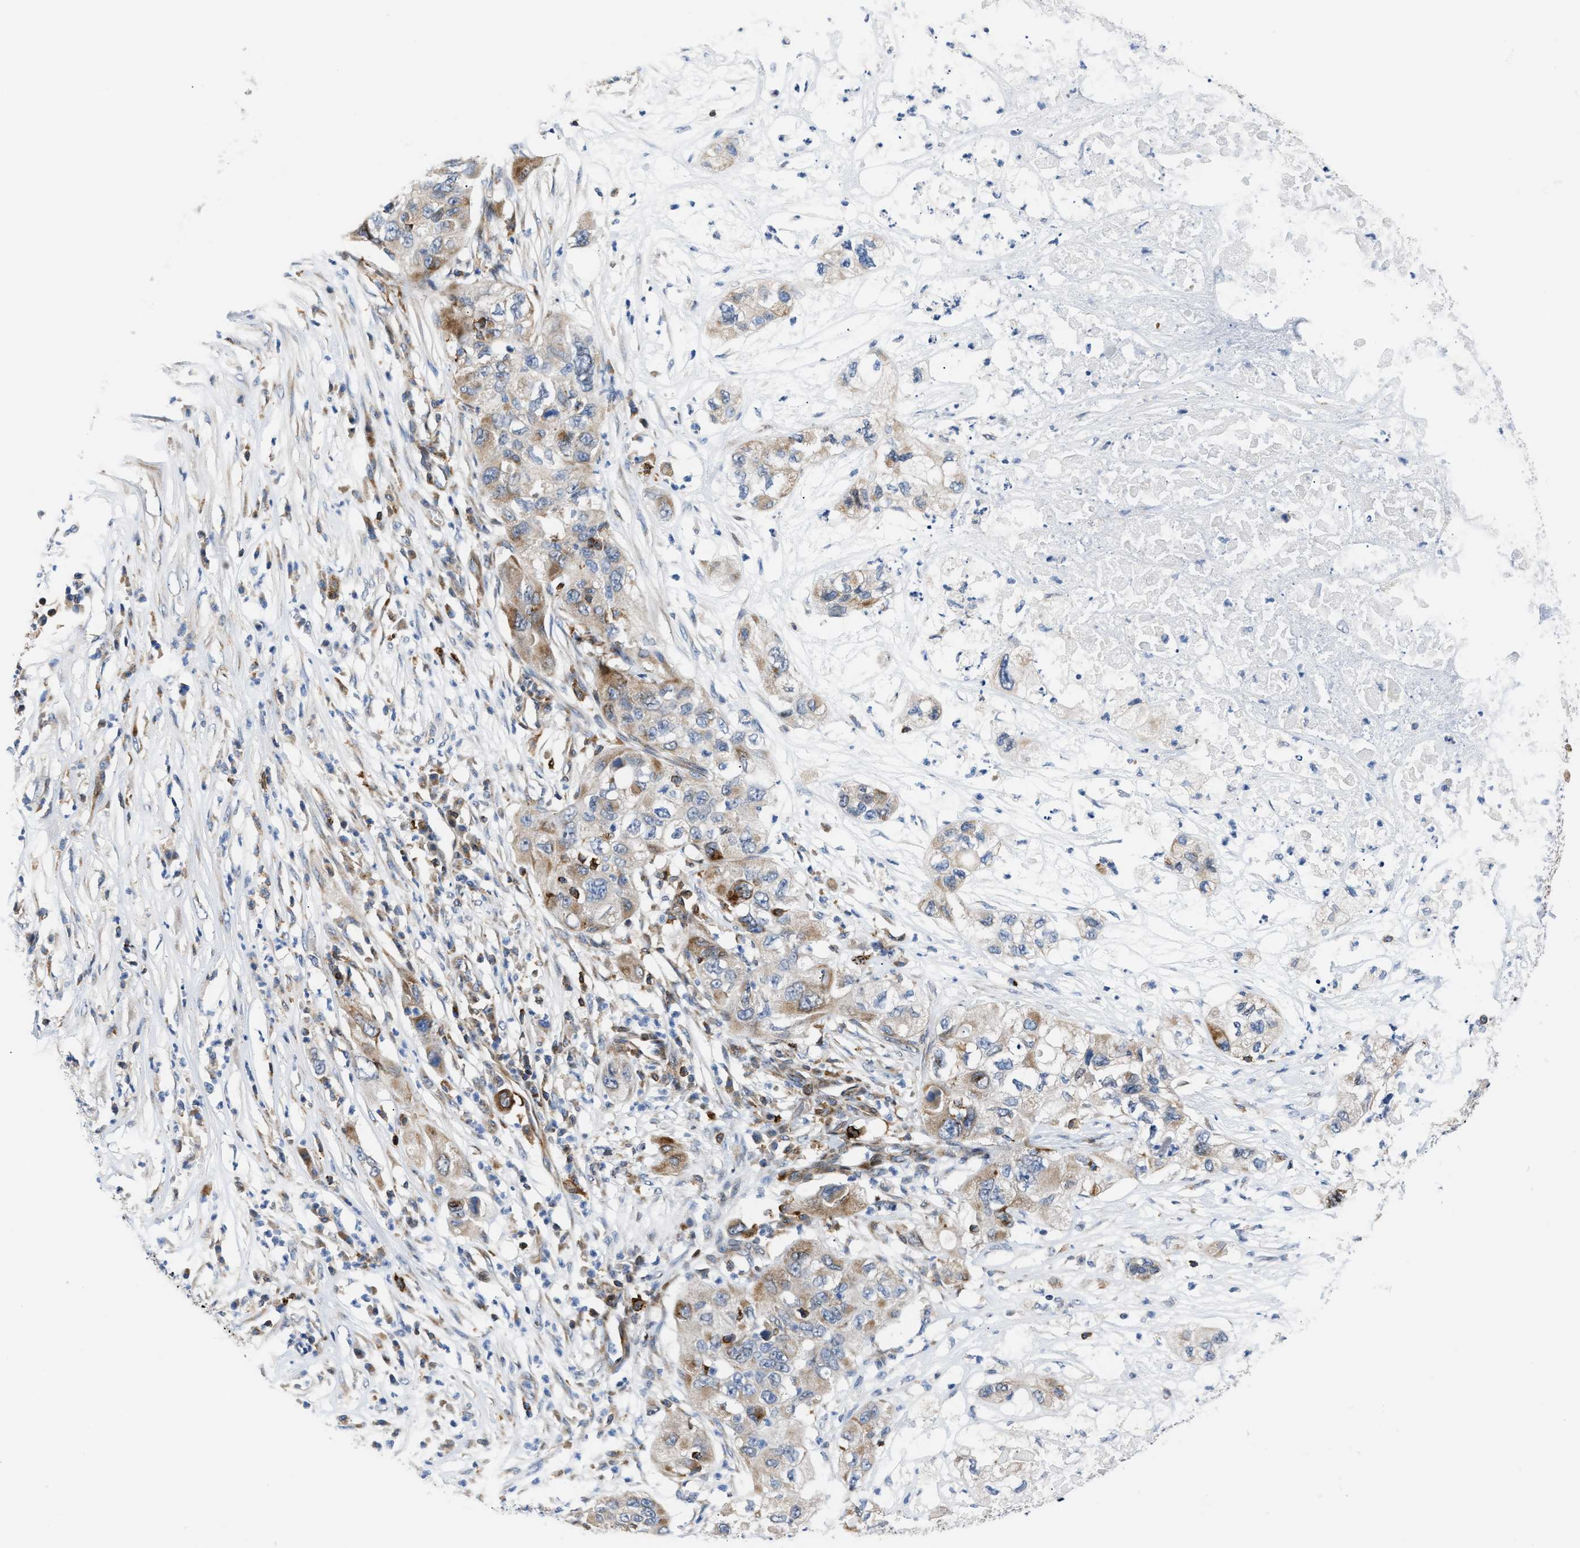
{"staining": {"intensity": "moderate", "quantity": ">75%", "location": "cytoplasmic/membranous"}, "tissue": "pancreatic cancer", "cell_type": "Tumor cells", "image_type": "cancer", "snomed": [{"axis": "morphology", "description": "Adenocarcinoma, NOS"}, {"axis": "topography", "description": "Pancreas"}], "caption": "DAB (3,3'-diaminobenzidine) immunohistochemical staining of pancreatic cancer shows moderate cytoplasmic/membranous protein positivity in approximately >75% of tumor cells.", "gene": "ATP9A", "patient": {"sex": "female", "age": 78}}